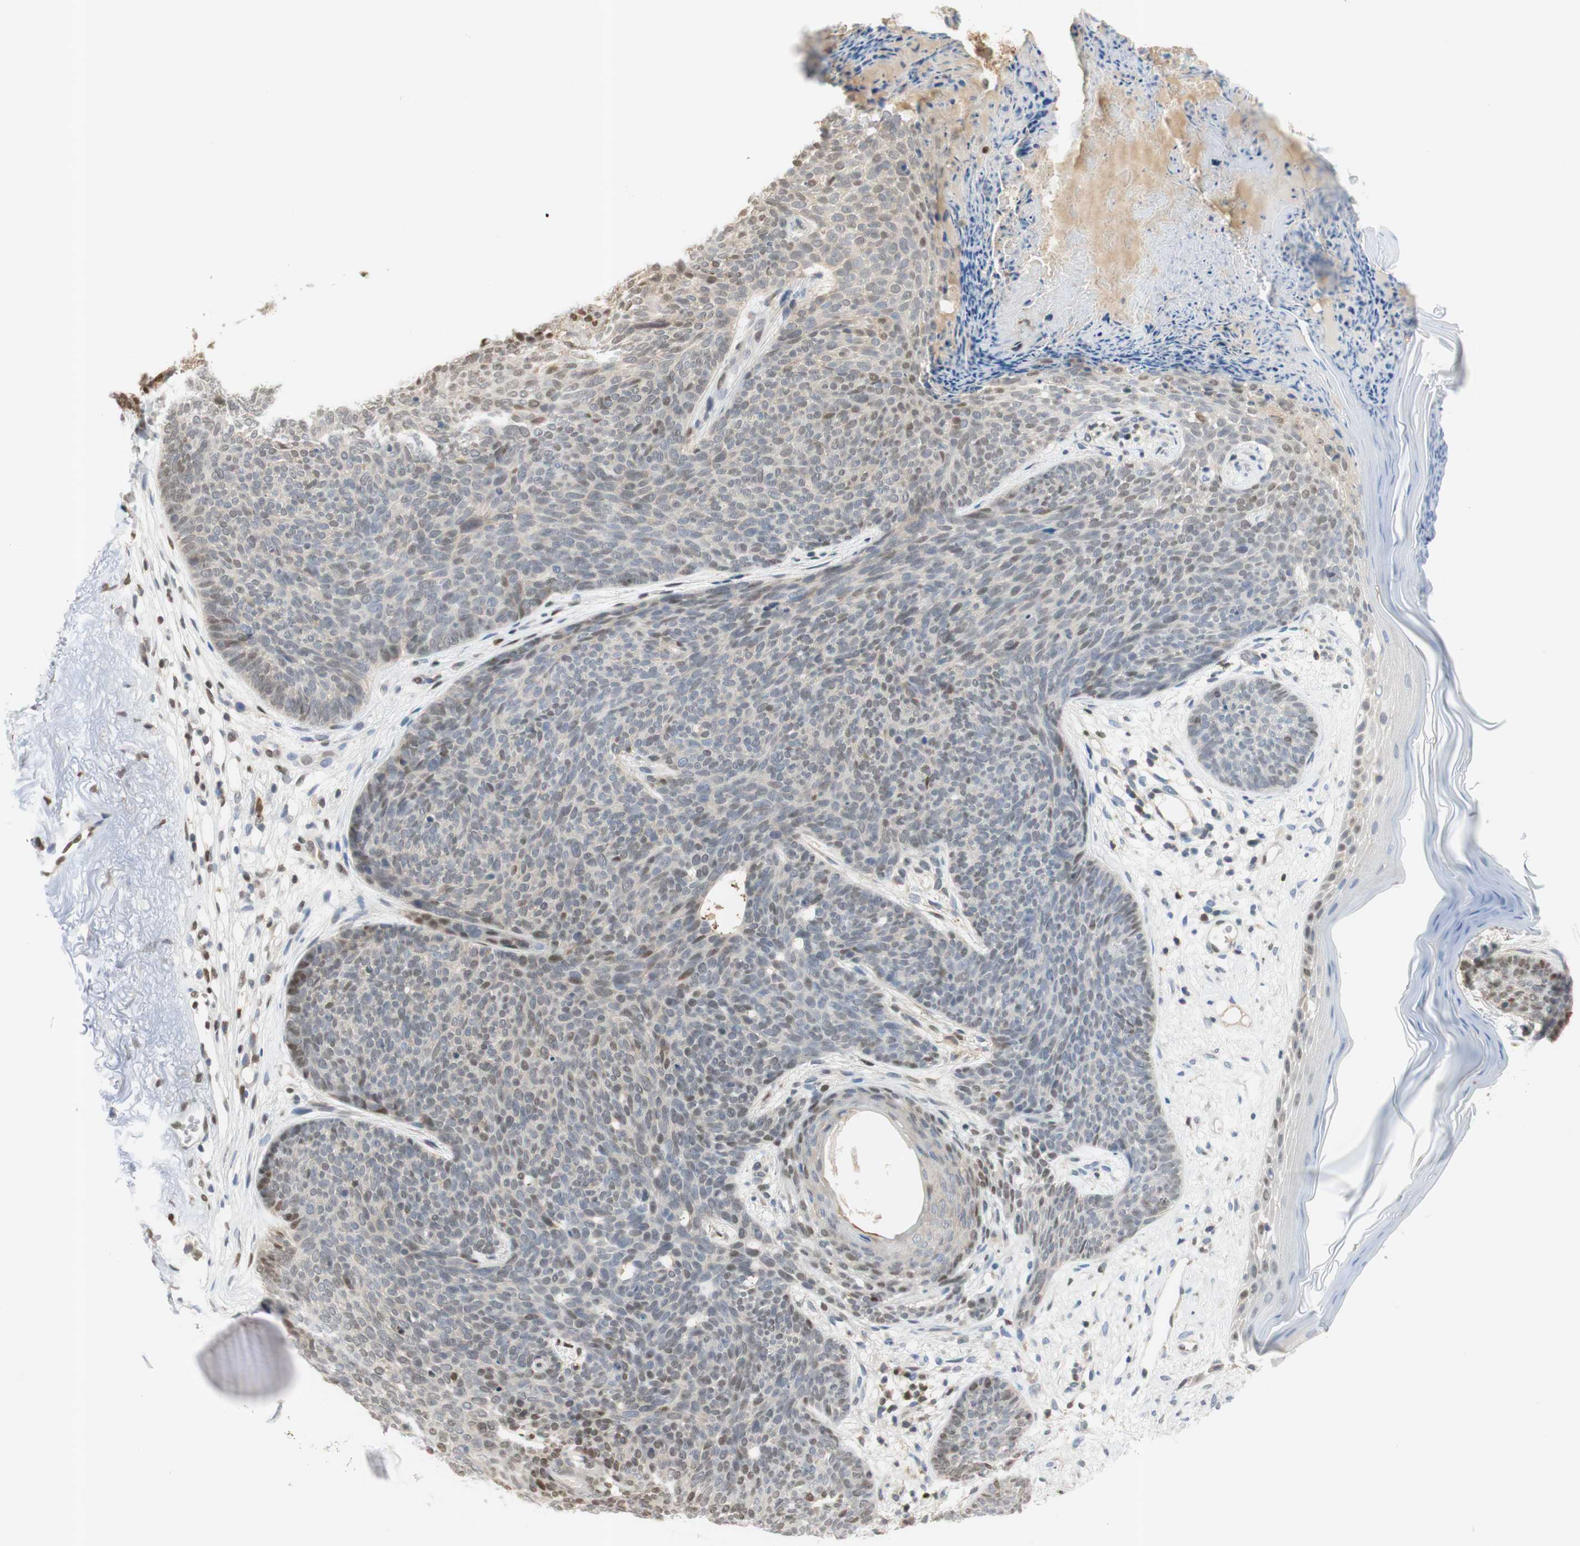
{"staining": {"intensity": "weak", "quantity": "<25%", "location": "nuclear"}, "tissue": "skin cancer", "cell_type": "Tumor cells", "image_type": "cancer", "snomed": [{"axis": "morphology", "description": "Normal tissue, NOS"}, {"axis": "morphology", "description": "Basal cell carcinoma"}, {"axis": "topography", "description": "Skin"}], "caption": "DAB (3,3'-diaminobenzidine) immunohistochemical staining of human skin cancer displays no significant staining in tumor cells.", "gene": "NAP1L4", "patient": {"sex": "female", "age": 70}}